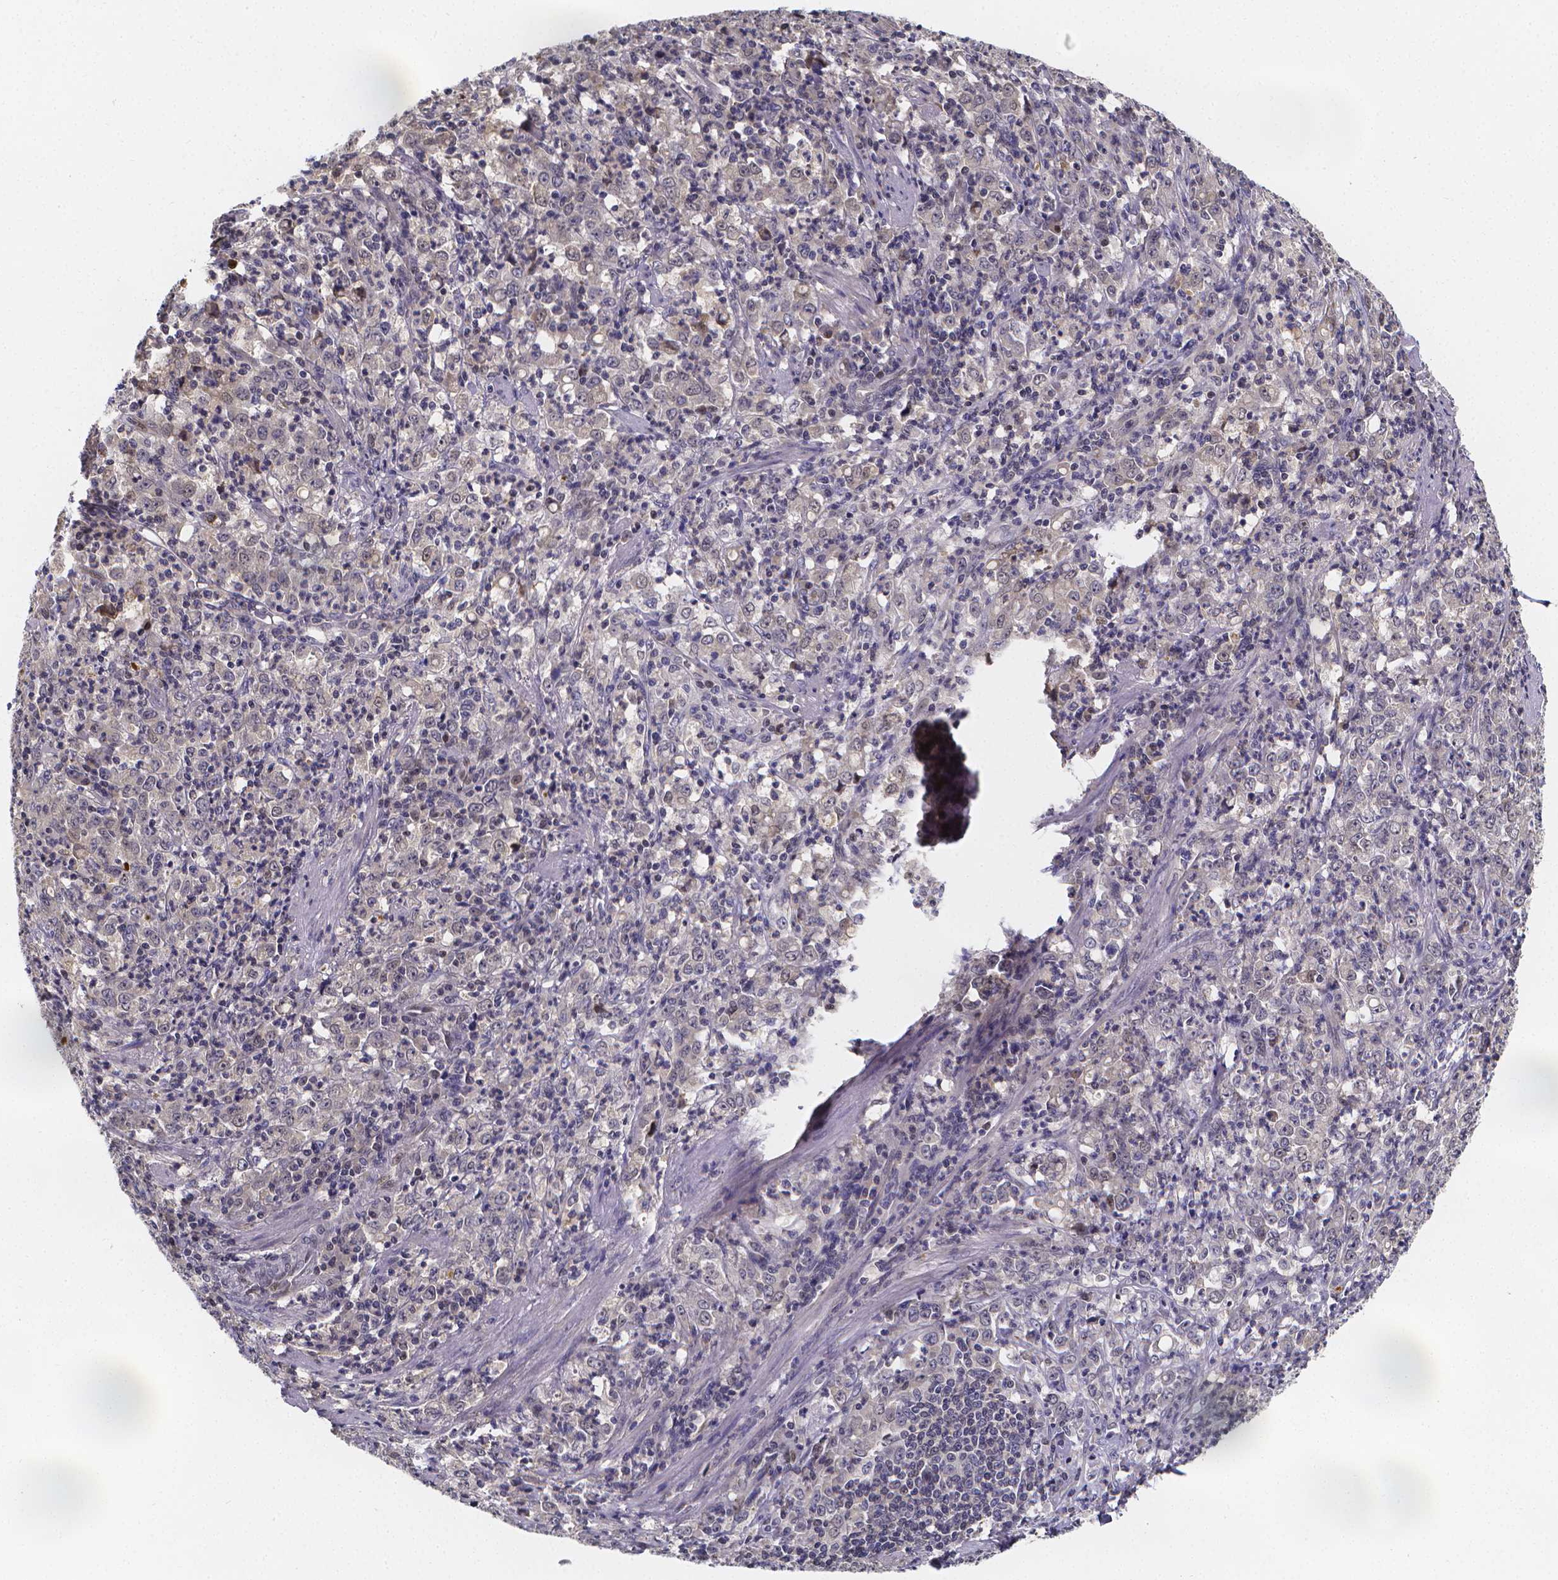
{"staining": {"intensity": "negative", "quantity": "none", "location": "none"}, "tissue": "stomach cancer", "cell_type": "Tumor cells", "image_type": "cancer", "snomed": [{"axis": "morphology", "description": "Adenocarcinoma, NOS"}, {"axis": "topography", "description": "Stomach, lower"}], "caption": "DAB (3,3'-diaminobenzidine) immunohistochemical staining of stomach cancer reveals no significant staining in tumor cells.", "gene": "PAH", "patient": {"sex": "female", "age": 71}}